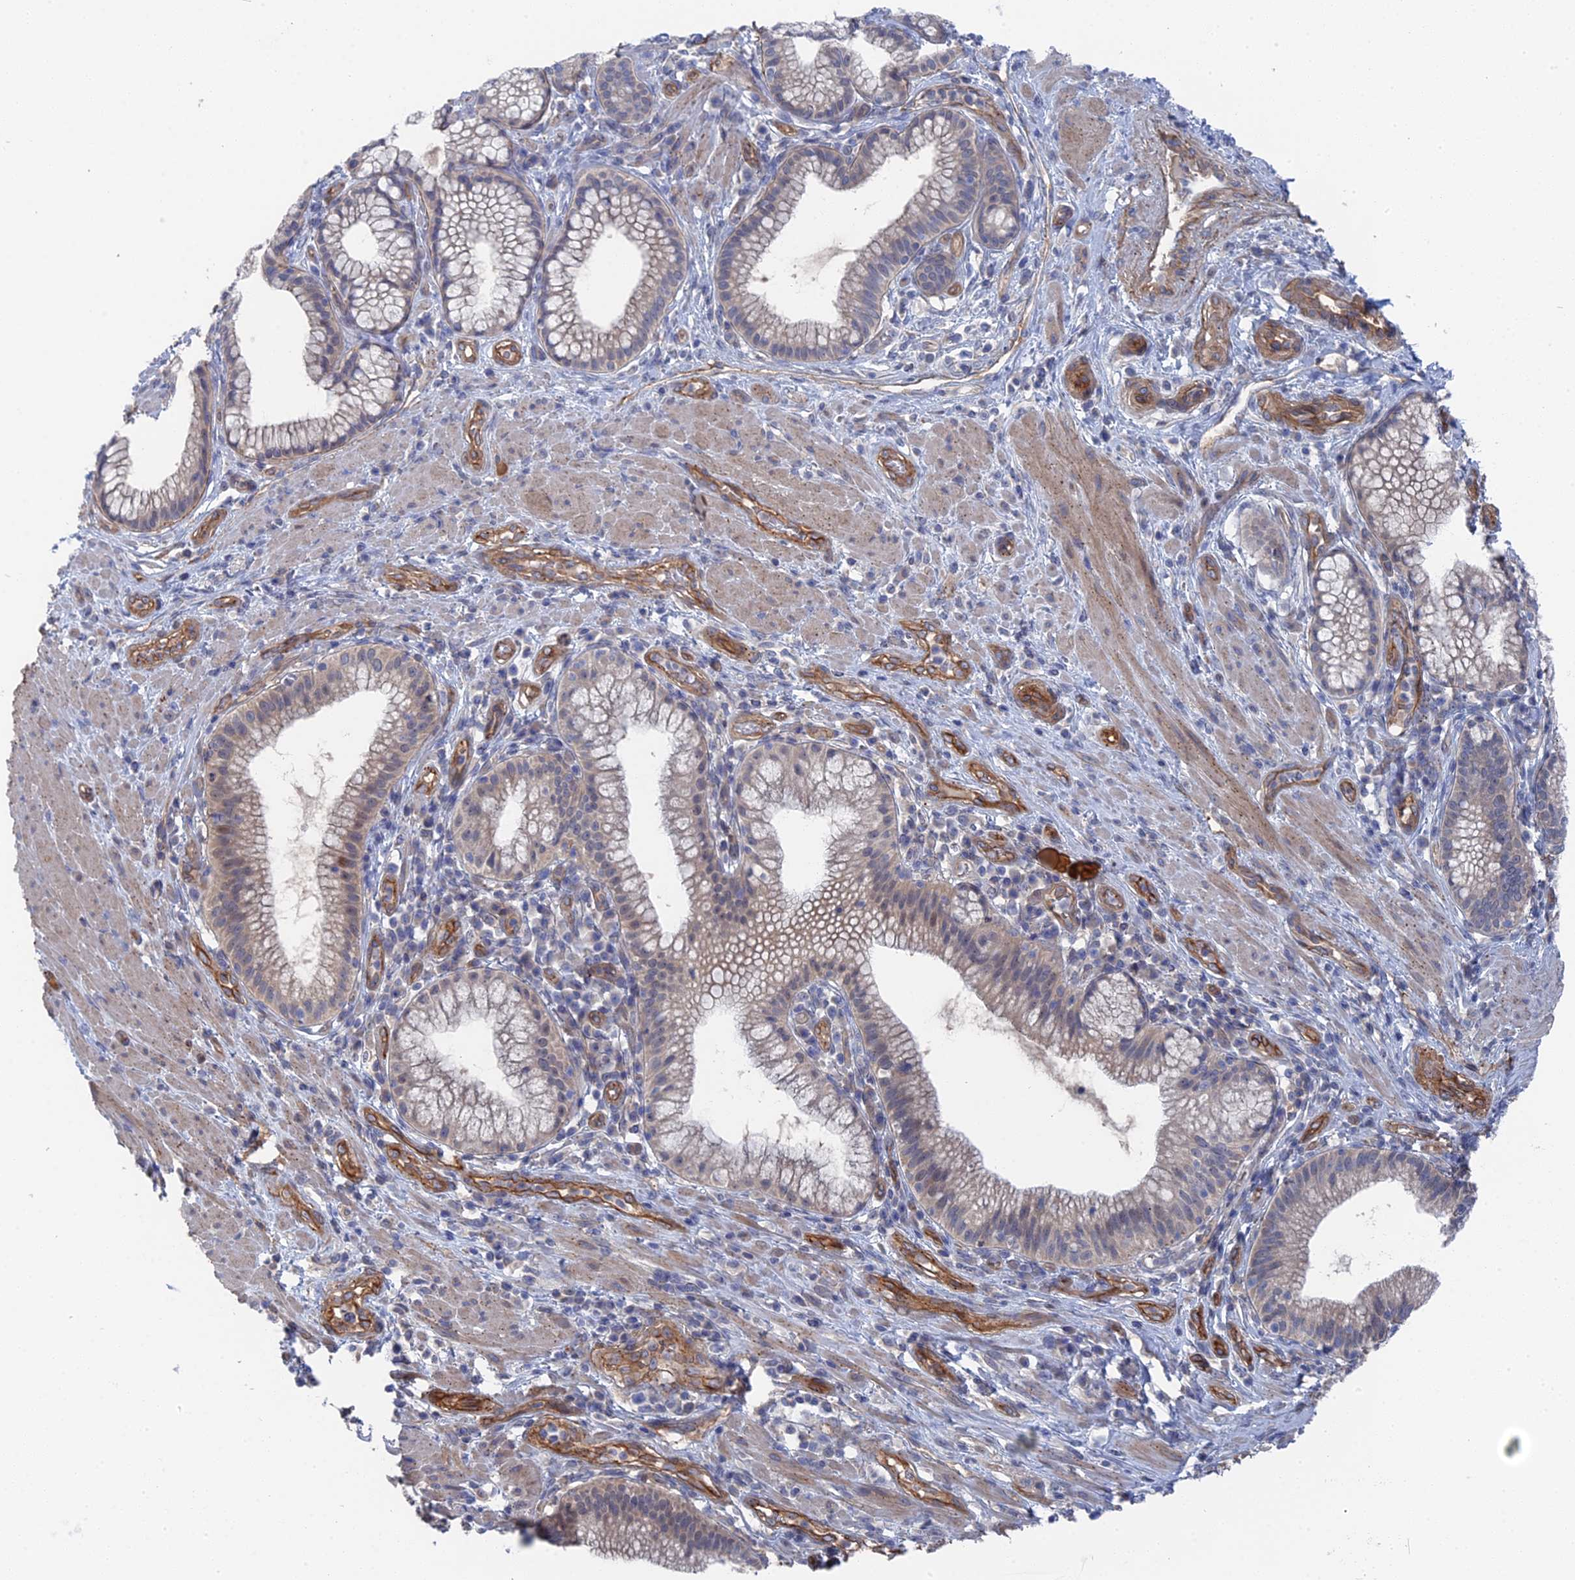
{"staining": {"intensity": "weak", "quantity": "<25%", "location": "cytoplasmic/membranous"}, "tissue": "pancreatic cancer", "cell_type": "Tumor cells", "image_type": "cancer", "snomed": [{"axis": "morphology", "description": "Adenocarcinoma, NOS"}, {"axis": "topography", "description": "Pancreas"}], "caption": "DAB immunohistochemical staining of pancreatic cancer exhibits no significant positivity in tumor cells. (DAB immunohistochemistry visualized using brightfield microscopy, high magnification).", "gene": "MTHFSD", "patient": {"sex": "male", "age": 72}}